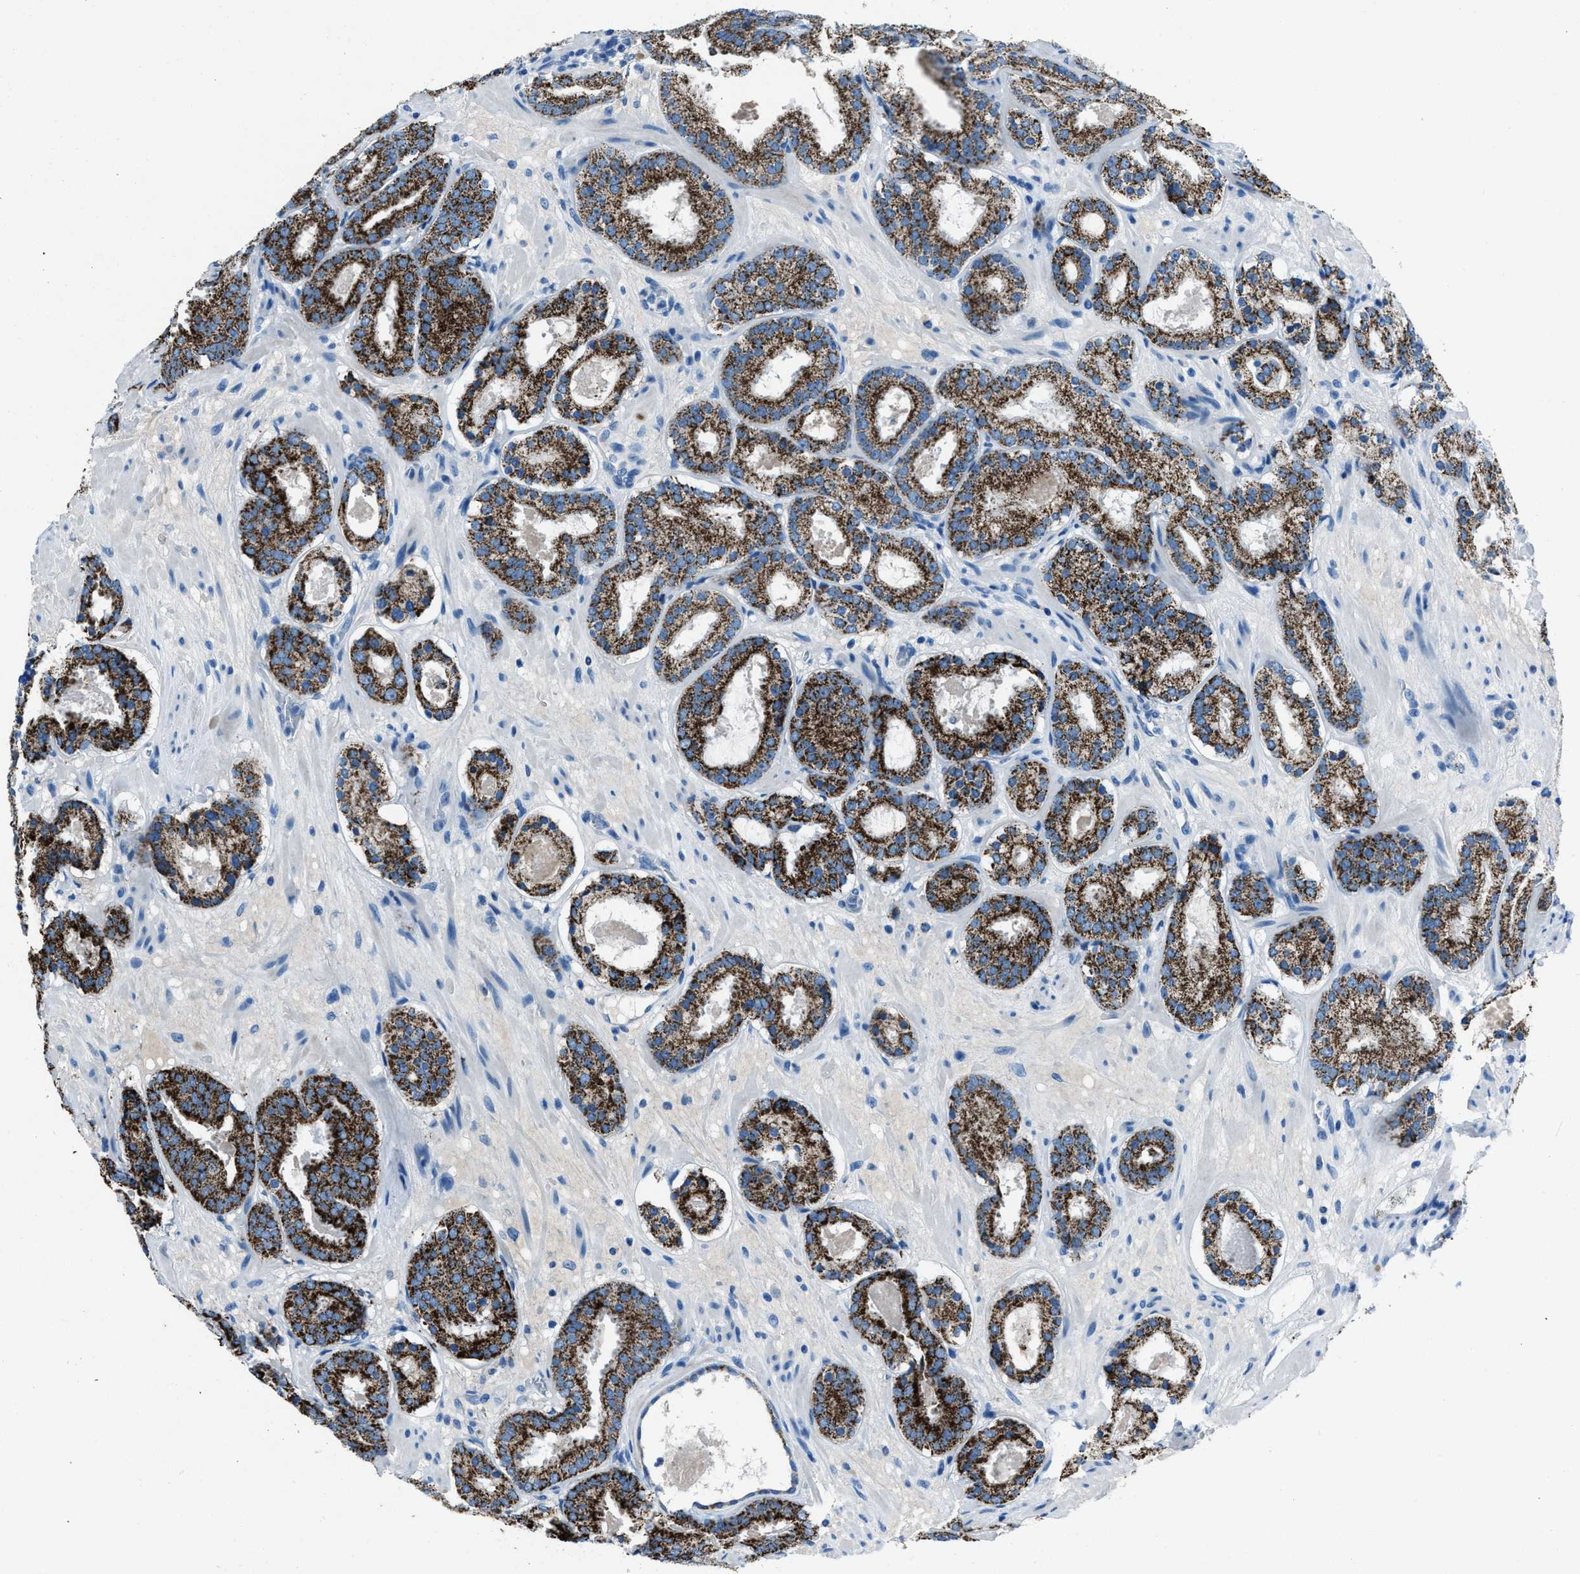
{"staining": {"intensity": "strong", "quantity": ">75%", "location": "cytoplasmic/membranous"}, "tissue": "prostate cancer", "cell_type": "Tumor cells", "image_type": "cancer", "snomed": [{"axis": "morphology", "description": "Adenocarcinoma, Low grade"}, {"axis": "topography", "description": "Prostate"}], "caption": "Low-grade adenocarcinoma (prostate) tissue shows strong cytoplasmic/membranous positivity in approximately >75% of tumor cells, visualized by immunohistochemistry.", "gene": "AMACR", "patient": {"sex": "male", "age": 69}}